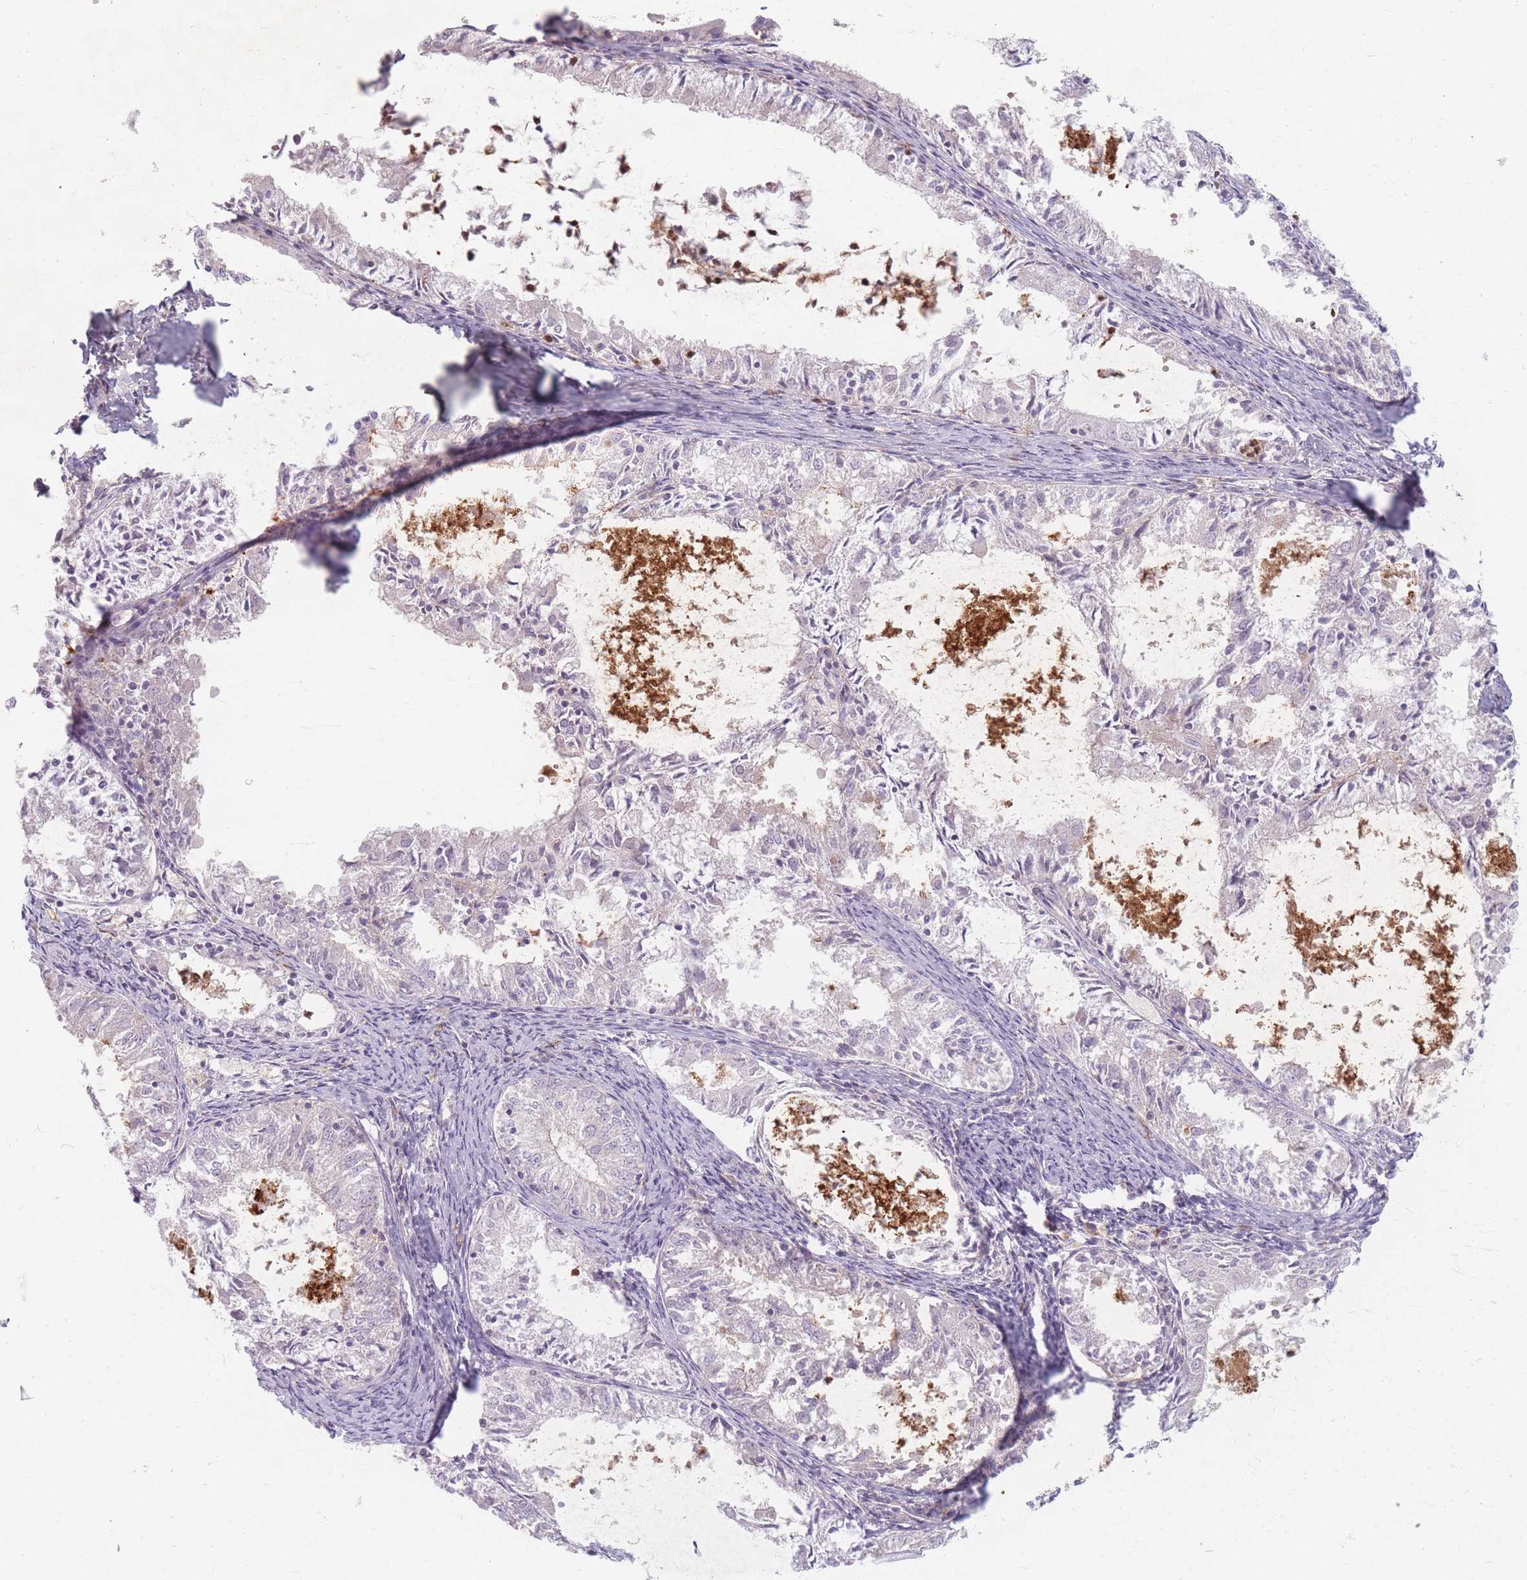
{"staining": {"intensity": "negative", "quantity": "none", "location": "none"}, "tissue": "endometrial cancer", "cell_type": "Tumor cells", "image_type": "cancer", "snomed": [{"axis": "morphology", "description": "Adenocarcinoma, NOS"}, {"axis": "topography", "description": "Endometrium"}], "caption": "There is no significant expression in tumor cells of endometrial cancer (adenocarcinoma). (DAB (3,3'-diaminobenzidine) immunohistochemistry, high magnification).", "gene": "CHCHD7", "patient": {"sex": "female", "age": 57}}